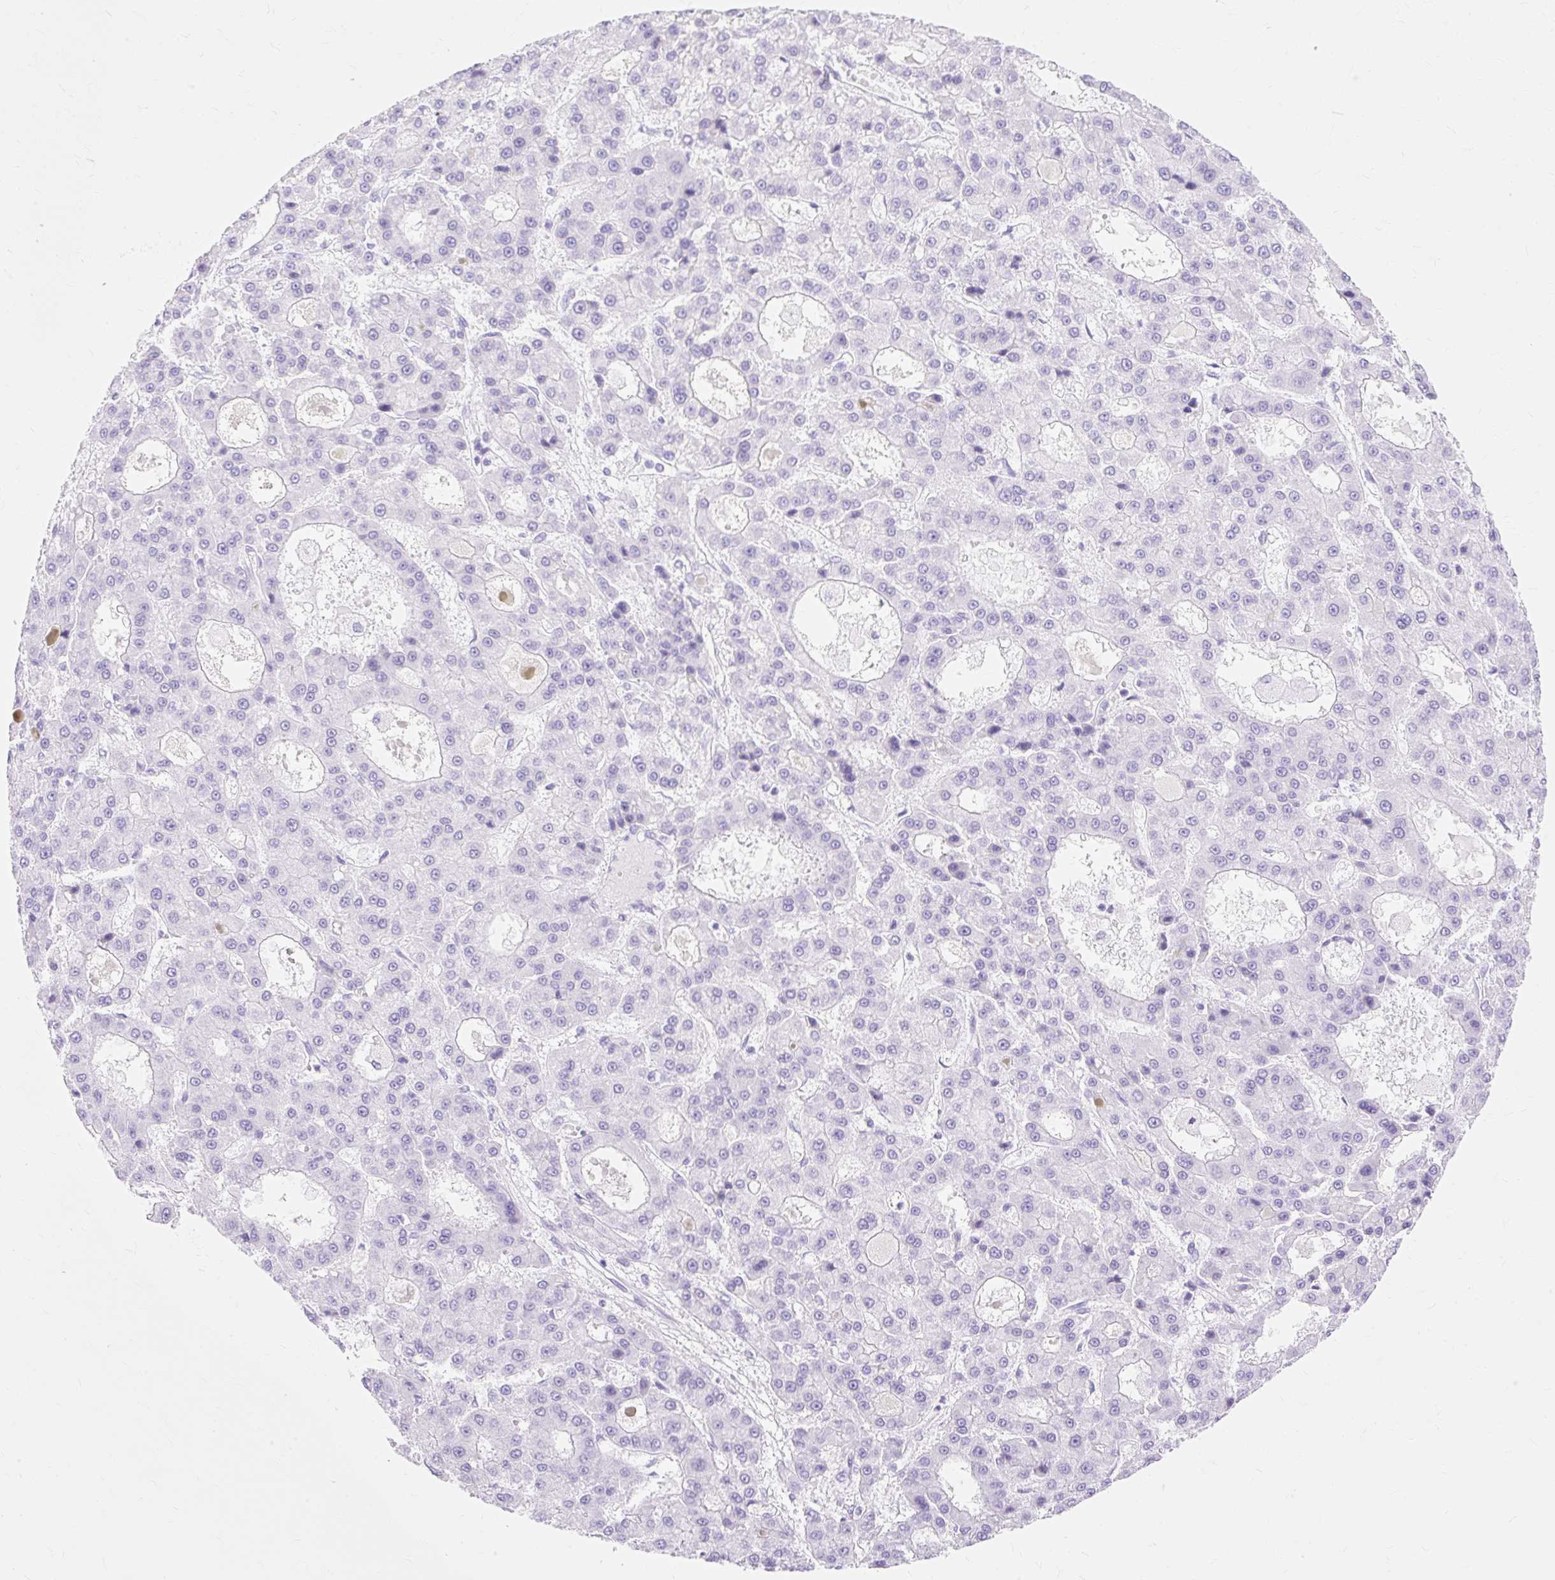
{"staining": {"intensity": "negative", "quantity": "none", "location": "none"}, "tissue": "liver cancer", "cell_type": "Tumor cells", "image_type": "cancer", "snomed": [{"axis": "morphology", "description": "Carcinoma, Hepatocellular, NOS"}, {"axis": "topography", "description": "Liver"}], "caption": "Liver hepatocellular carcinoma stained for a protein using immunohistochemistry (IHC) reveals no staining tumor cells.", "gene": "MBP", "patient": {"sex": "male", "age": 70}}